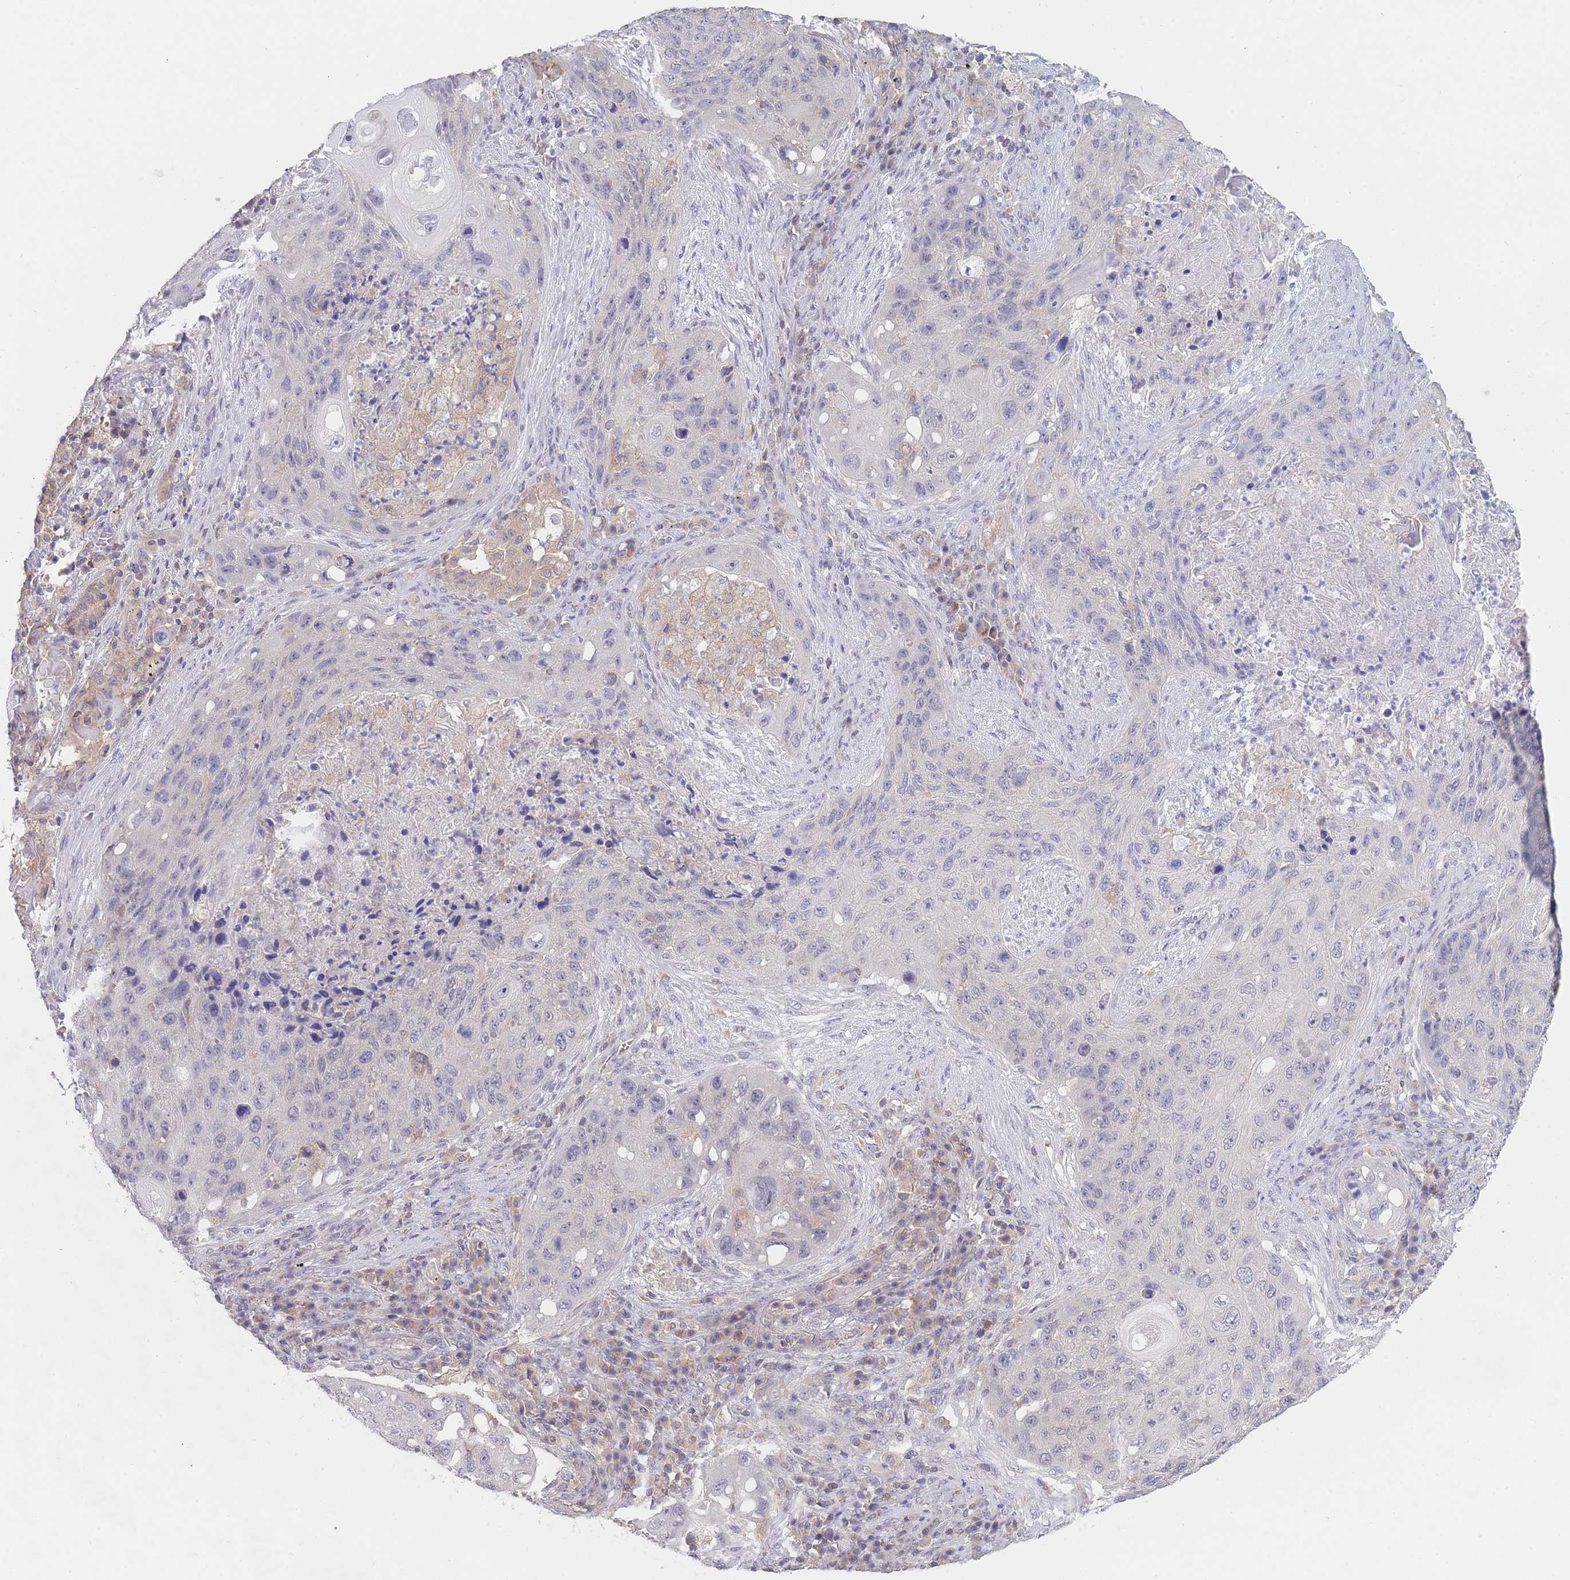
{"staining": {"intensity": "weak", "quantity": "<25%", "location": "cytoplasmic/membranous"}, "tissue": "lung cancer", "cell_type": "Tumor cells", "image_type": "cancer", "snomed": [{"axis": "morphology", "description": "Squamous cell carcinoma, NOS"}, {"axis": "topography", "description": "Lung"}], "caption": "Tumor cells show no significant protein staining in lung squamous cell carcinoma. The staining was performed using DAB (3,3'-diaminobenzidine) to visualize the protein expression in brown, while the nuclei were stained in blue with hematoxylin (Magnification: 20x).", "gene": "PPP6C", "patient": {"sex": "female", "age": 63}}